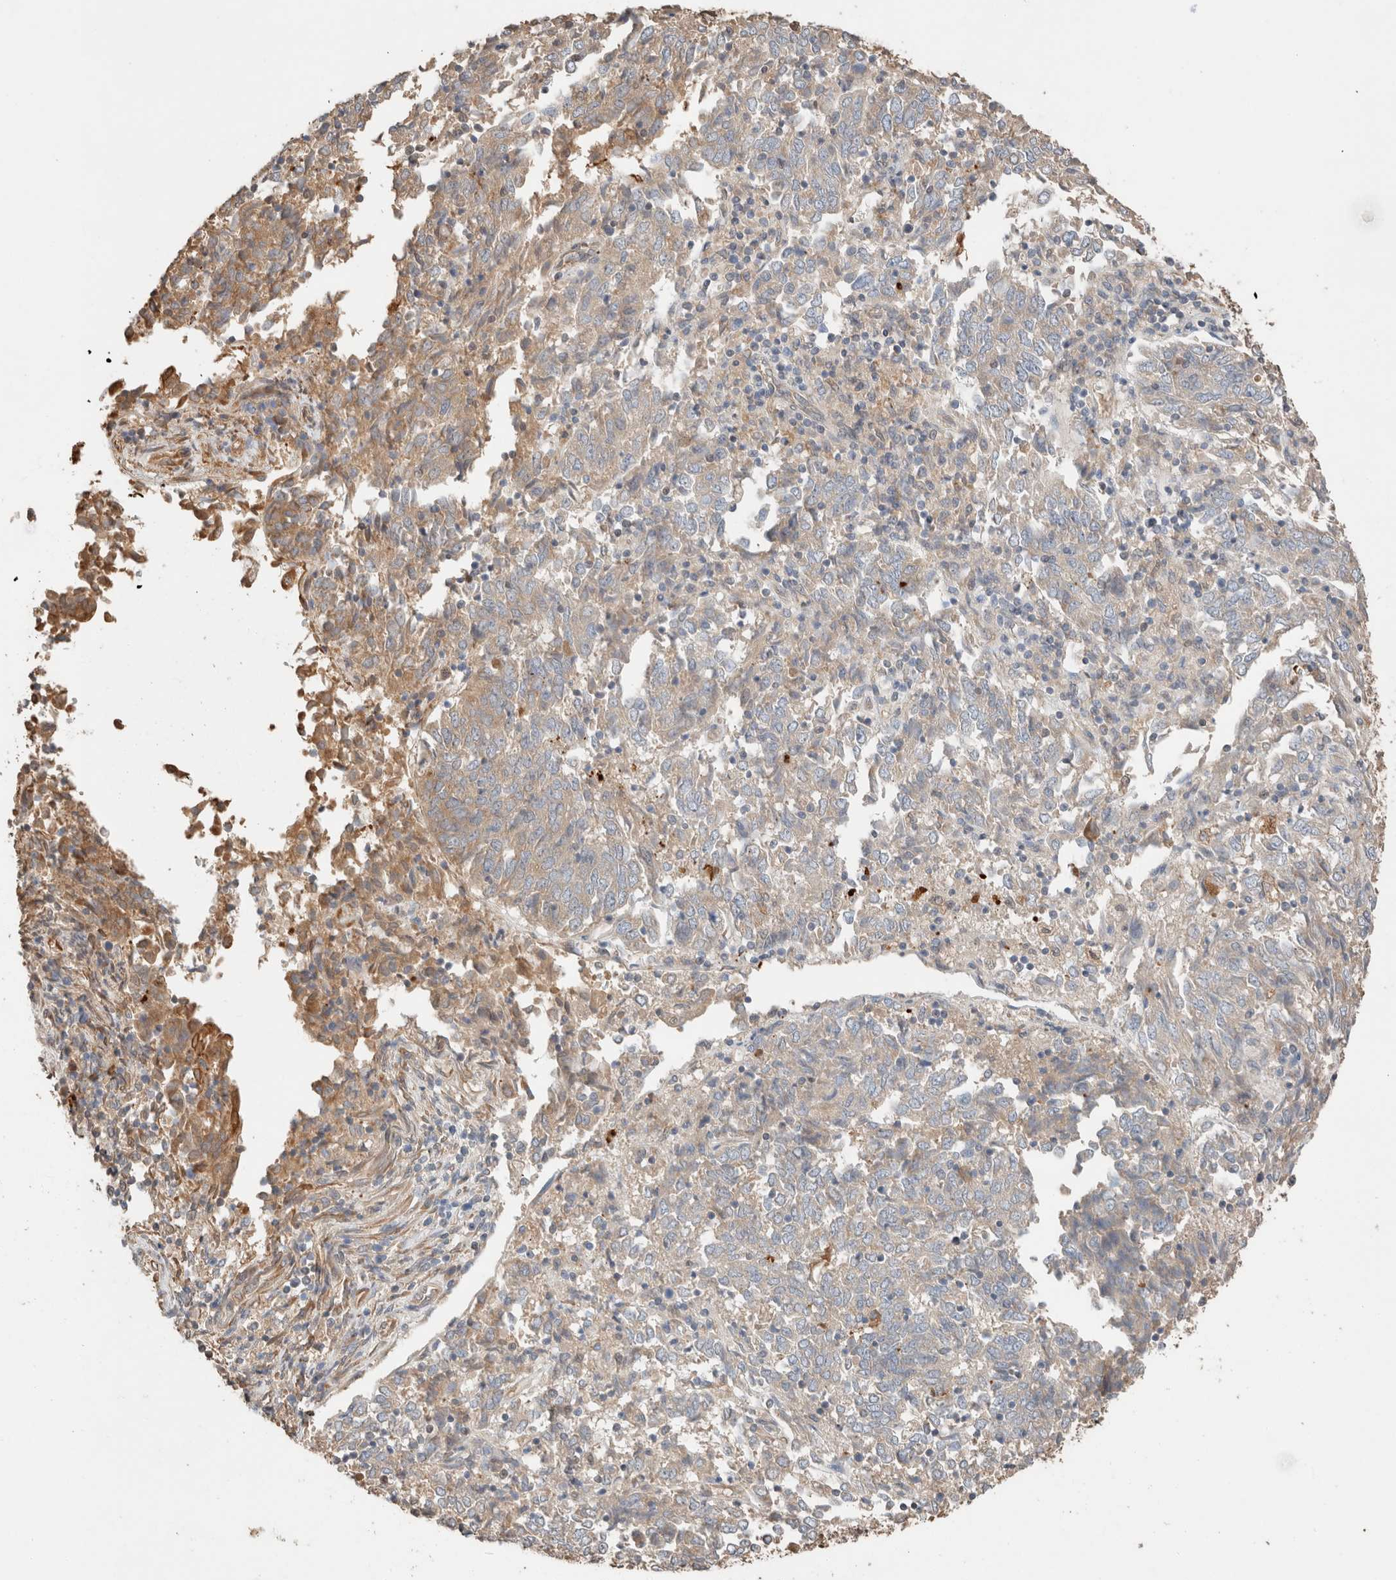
{"staining": {"intensity": "weak", "quantity": ">75%", "location": "cytoplasmic/membranous"}, "tissue": "endometrial cancer", "cell_type": "Tumor cells", "image_type": "cancer", "snomed": [{"axis": "morphology", "description": "Adenocarcinoma, NOS"}, {"axis": "topography", "description": "Endometrium"}], "caption": "An immunohistochemistry photomicrograph of tumor tissue is shown. Protein staining in brown shows weak cytoplasmic/membranous positivity in endometrial cancer within tumor cells. Ihc stains the protein of interest in brown and the nuclei are stained blue.", "gene": "TUBD1", "patient": {"sex": "female", "age": 80}}